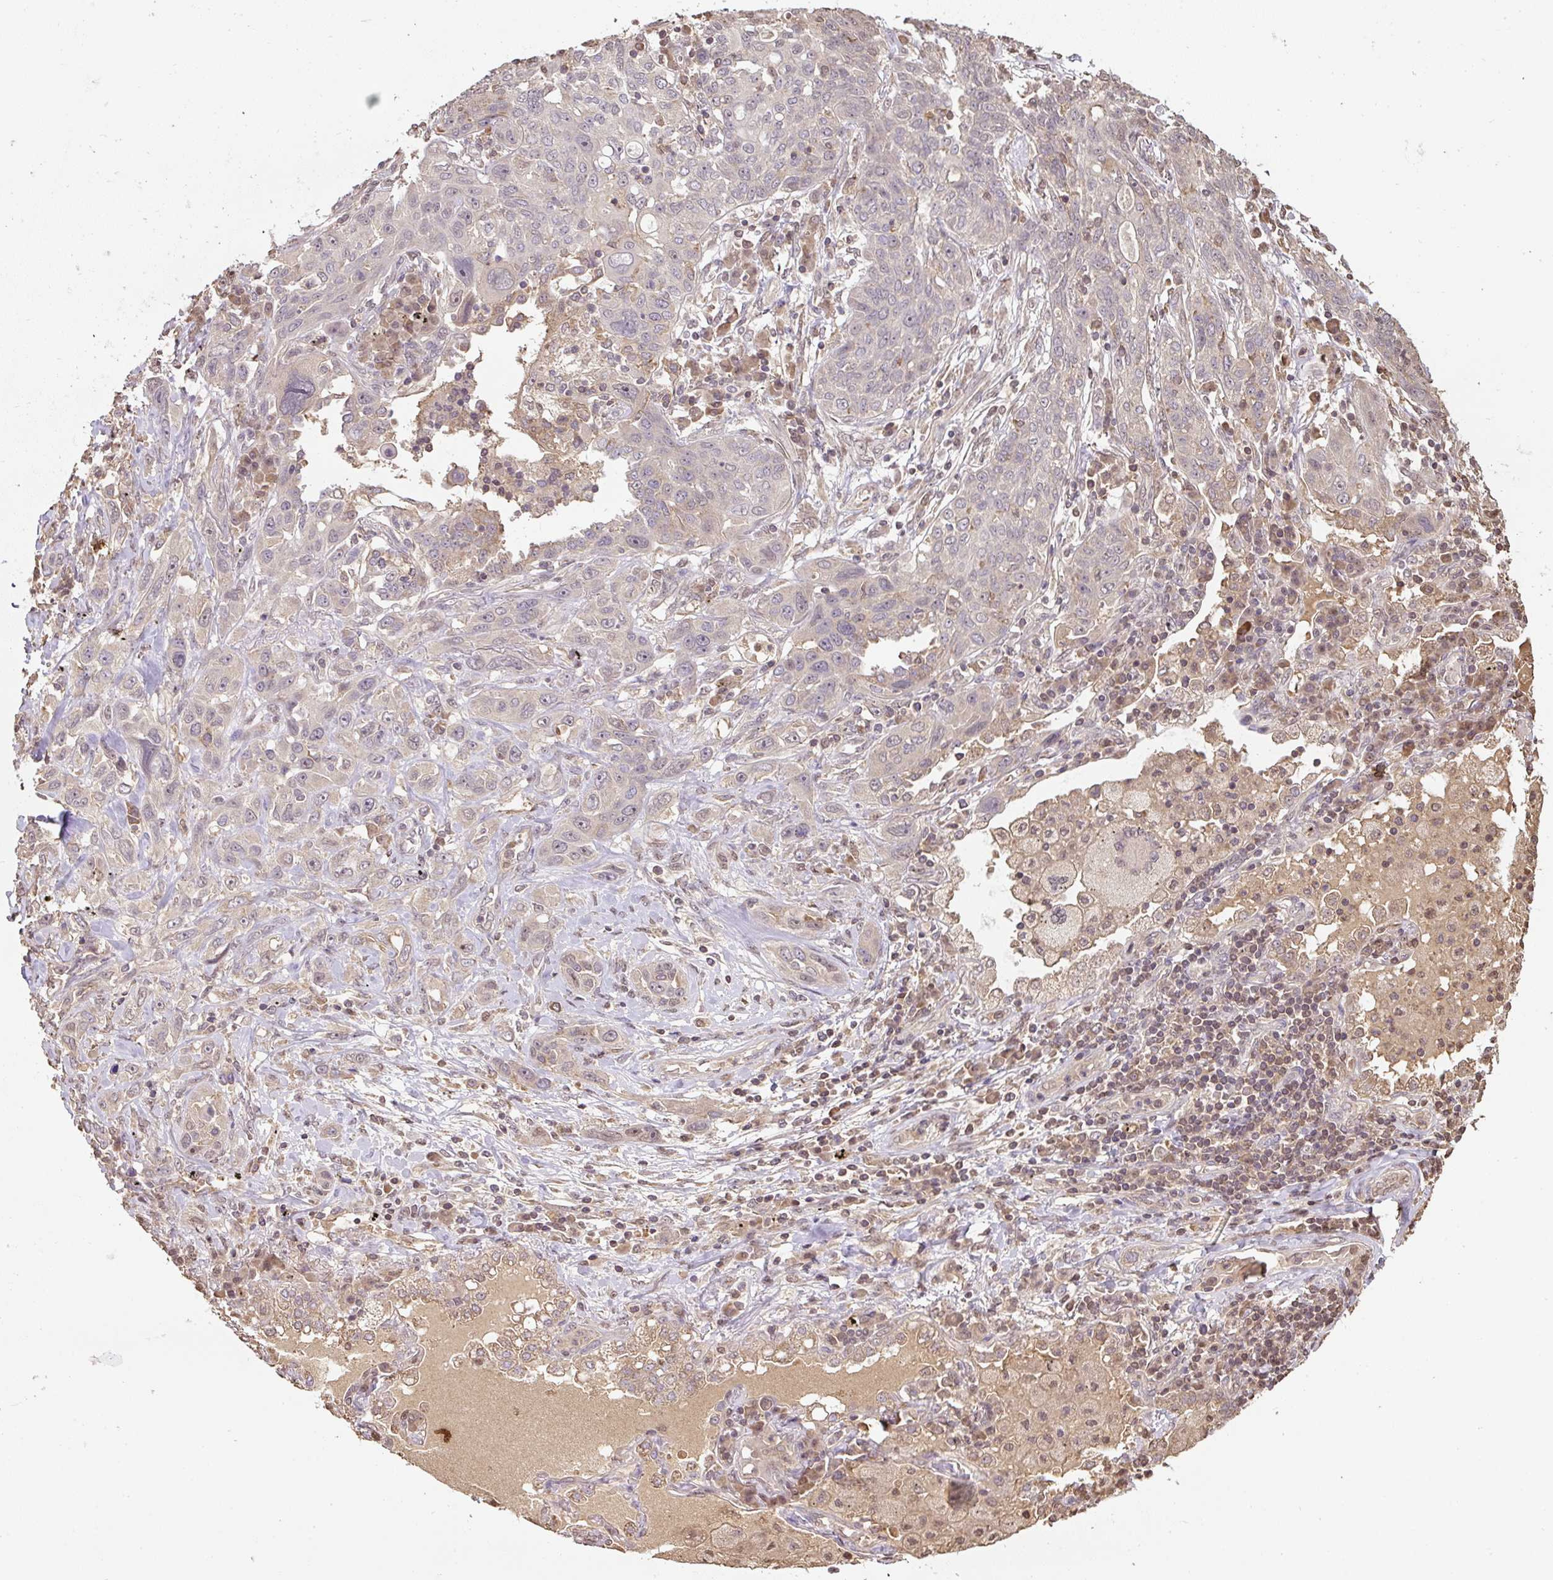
{"staining": {"intensity": "negative", "quantity": "none", "location": "none"}, "tissue": "lung cancer", "cell_type": "Tumor cells", "image_type": "cancer", "snomed": [{"axis": "morphology", "description": "Squamous cell carcinoma, NOS"}, {"axis": "topography", "description": "Lung"}], "caption": "Lung cancer (squamous cell carcinoma) was stained to show a protein in brown. There is no significant staining in tumor cells.", "gene": "TMEM170B", "patient": {"sex": "female", "age": 70}}